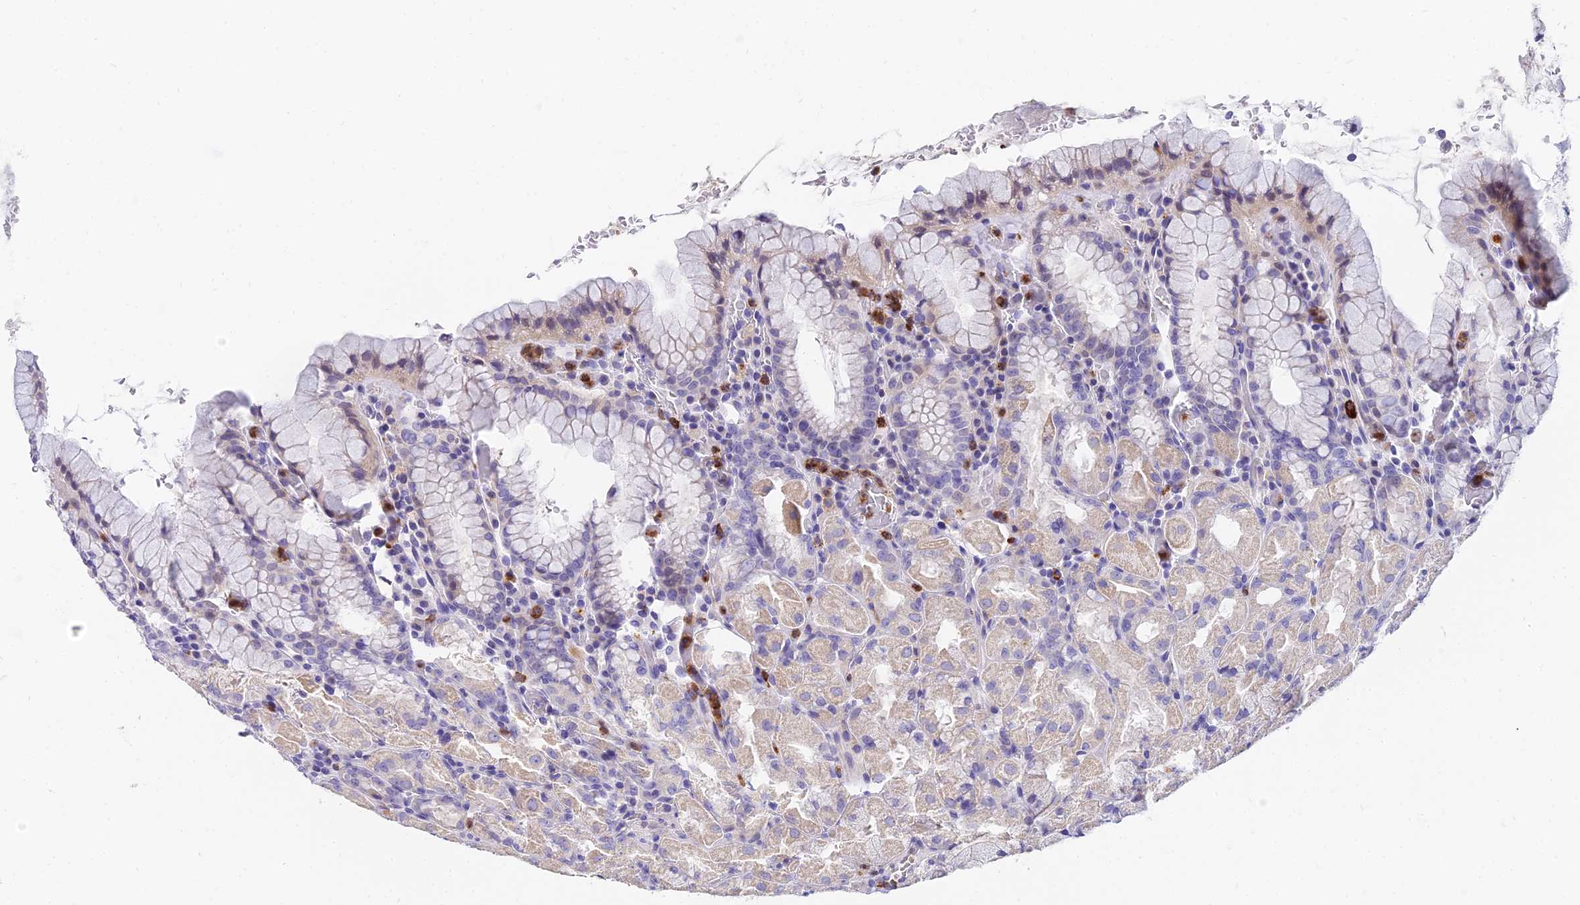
{"staining": {"intensity": "moderate", "quantity": "25%-75%", "location": "cytoplasmic/membranous"}, "tissue": "stomach", "cell_type": "Glandular cells", "image_type": "normal", "snomed": [{"axis": "morphology", "description": "Normal tissue, NOS"}, {"axis": "topography", "description": "Stomach, upper"}, {"axis": "topography", "description": "Stomach, lower"}], "caption": "Immunohistochemistry histopathology image of unremarkable human stomach stained for a protein (brown), which shows medium levels of moderate cytoplasmic/membranous positivity in approximately 25%-75% of glandular cells.", "gene": "VWC2L", "patient": {"sex": "male", "age": 80}}